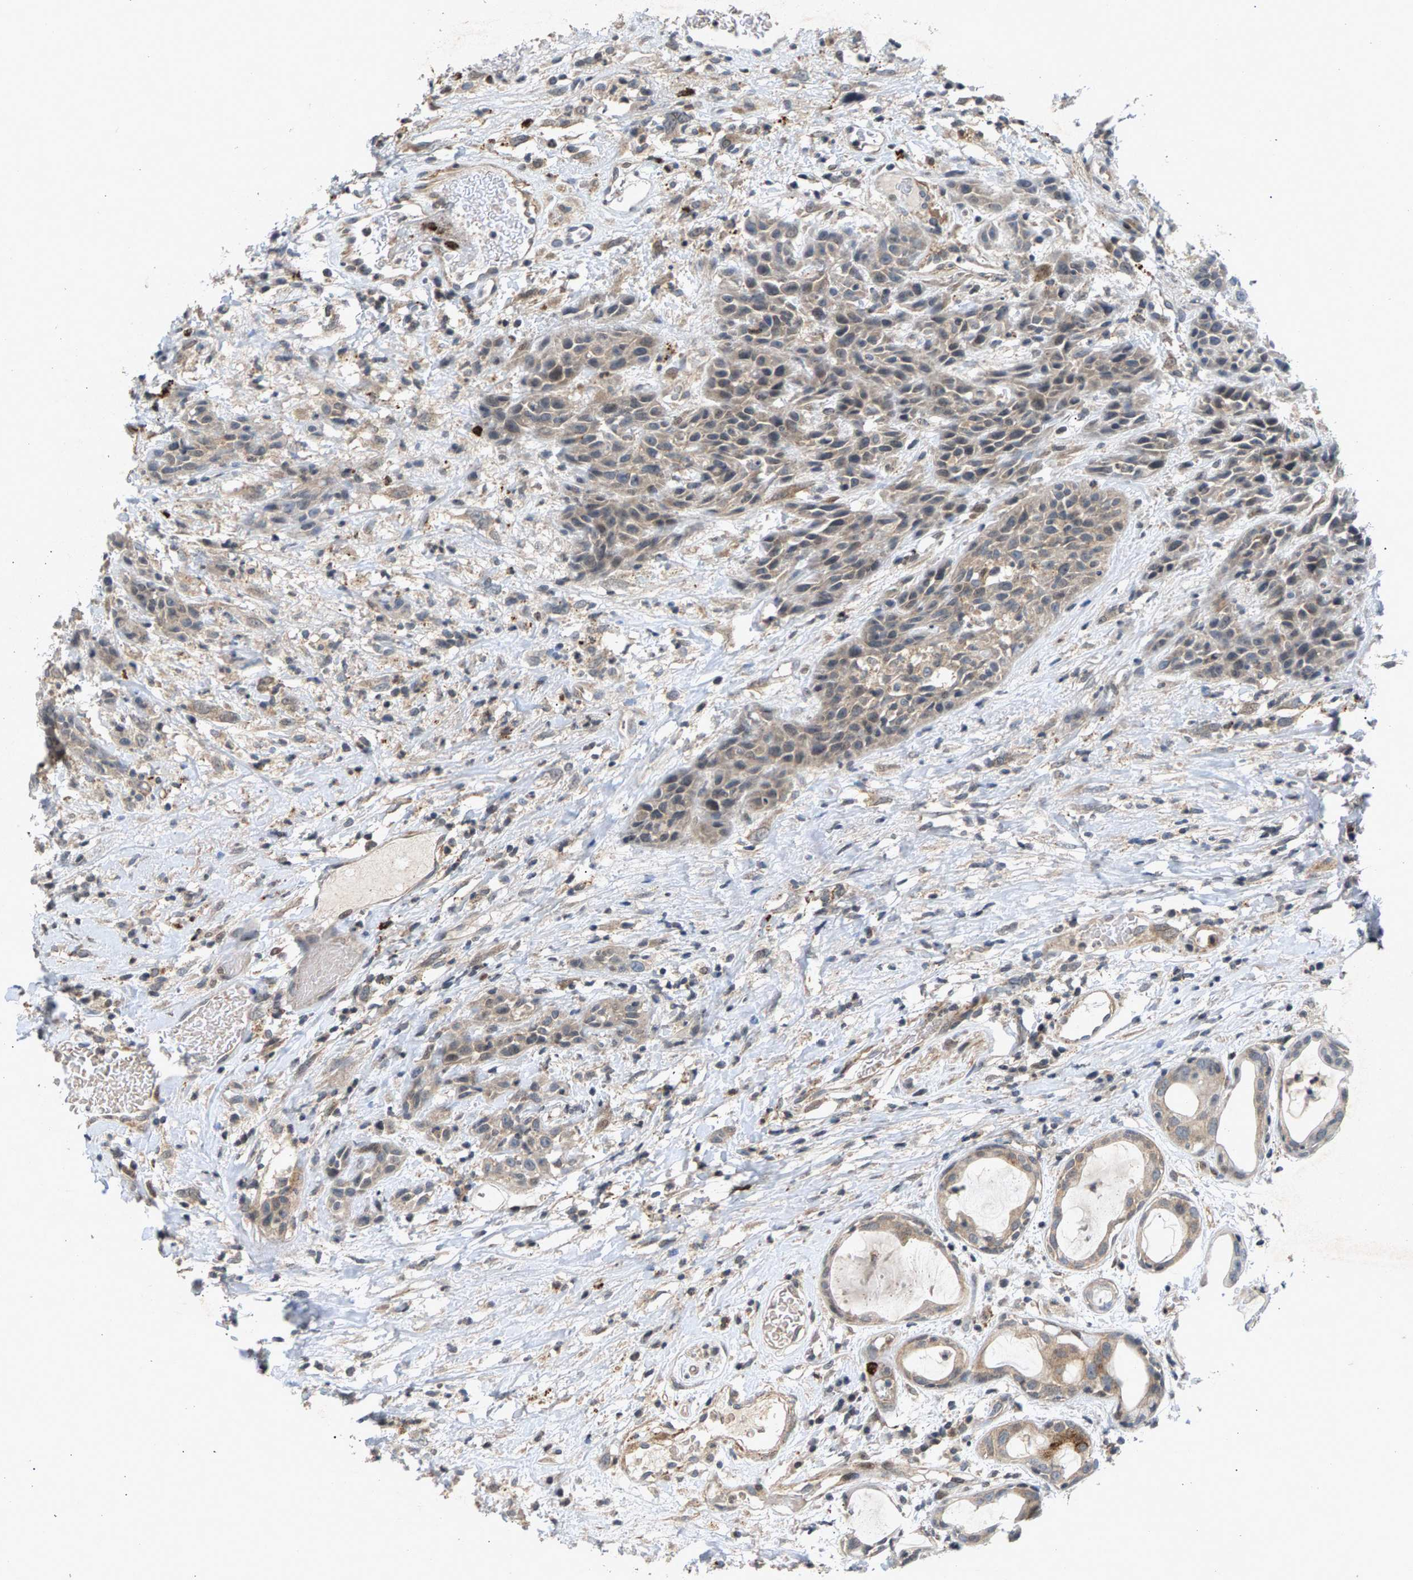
{"staining": {"intensity": "weak", "quantity": ">75%", "location": "cytoplasmic/membranous"}, "tissue": "head and neck cancer", "cell_type": "Tumor cells", "image_type": "cancer", "snomed": [{"axis": "morphology", "description": "Normal tissue, NOS"}, {"axis": "morphology", "description": "Squamous cell carcinoma, NOS"}, {"axis": "topography", "description": "Cartilage tissue"}, {"axis": "topography", "description": "Head-Neck"}], "caption": "Protein expression analysis of human head and neck cancer reveals weak cytoplasmic/membranous expression in approximately >75% of tumor cells. (DAB IHC, brown staining for protein, blue staining for nuclei).", "gene": "ZPR1", "patient": {"sex": "male", "age": 62}}